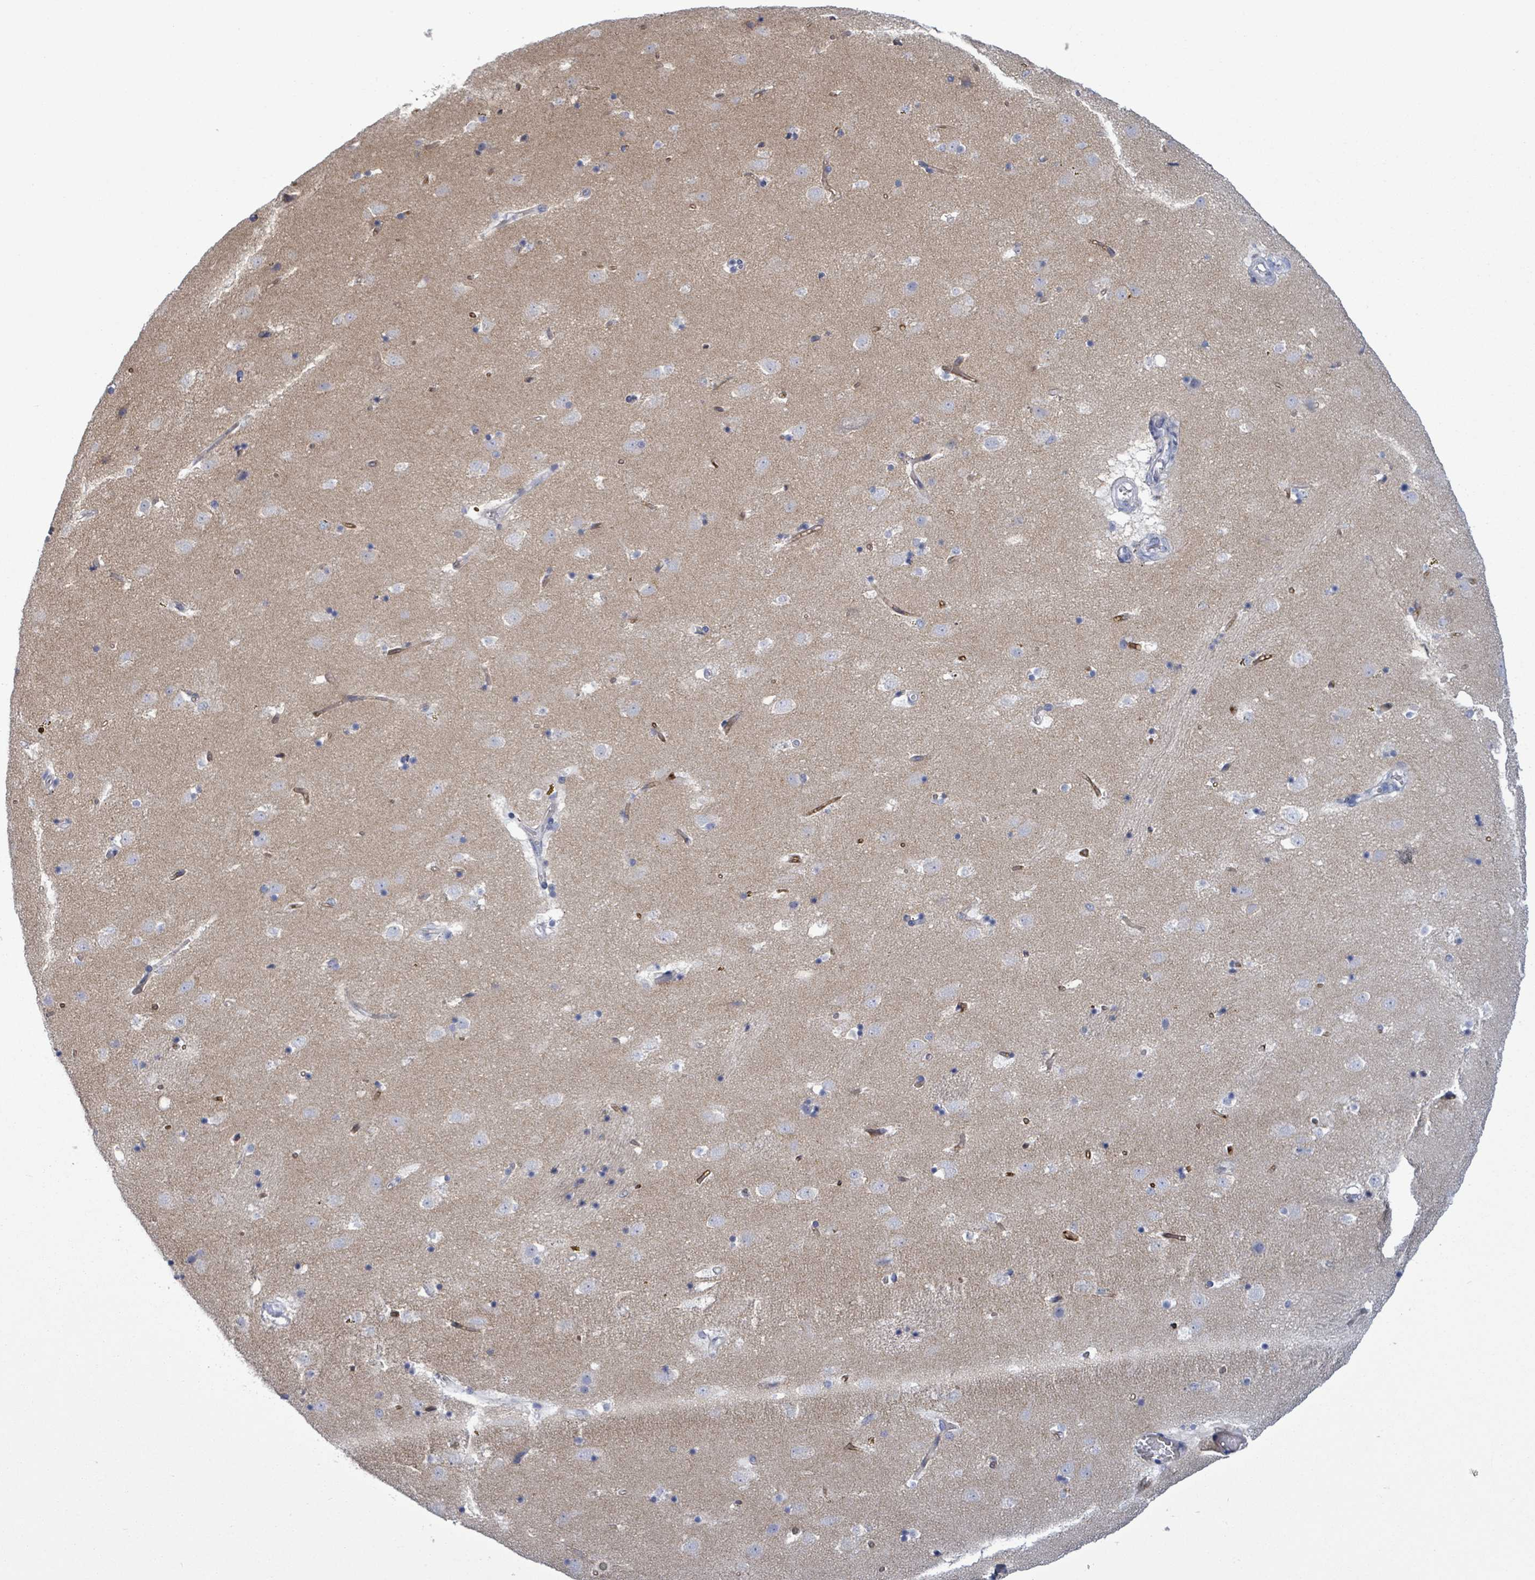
{"staining": {"intensity": "negative", "quantity": "none", "location": "none"}, "tissue": "caudate", "cell_type": "Glial cells", "image_type": "normal", "snomed": [{"axis": "morphology", "description": "Normal tissue, NOS"}, {"axis": "topography", "description": "Lateral ventricle wall"}], "caption": "Human caudate stained for a protein using immunohistochemistry (IHC) shows no positivity in glial cells.", "gene": "BSG", "patient": {"sex": "male", "age": 58}}